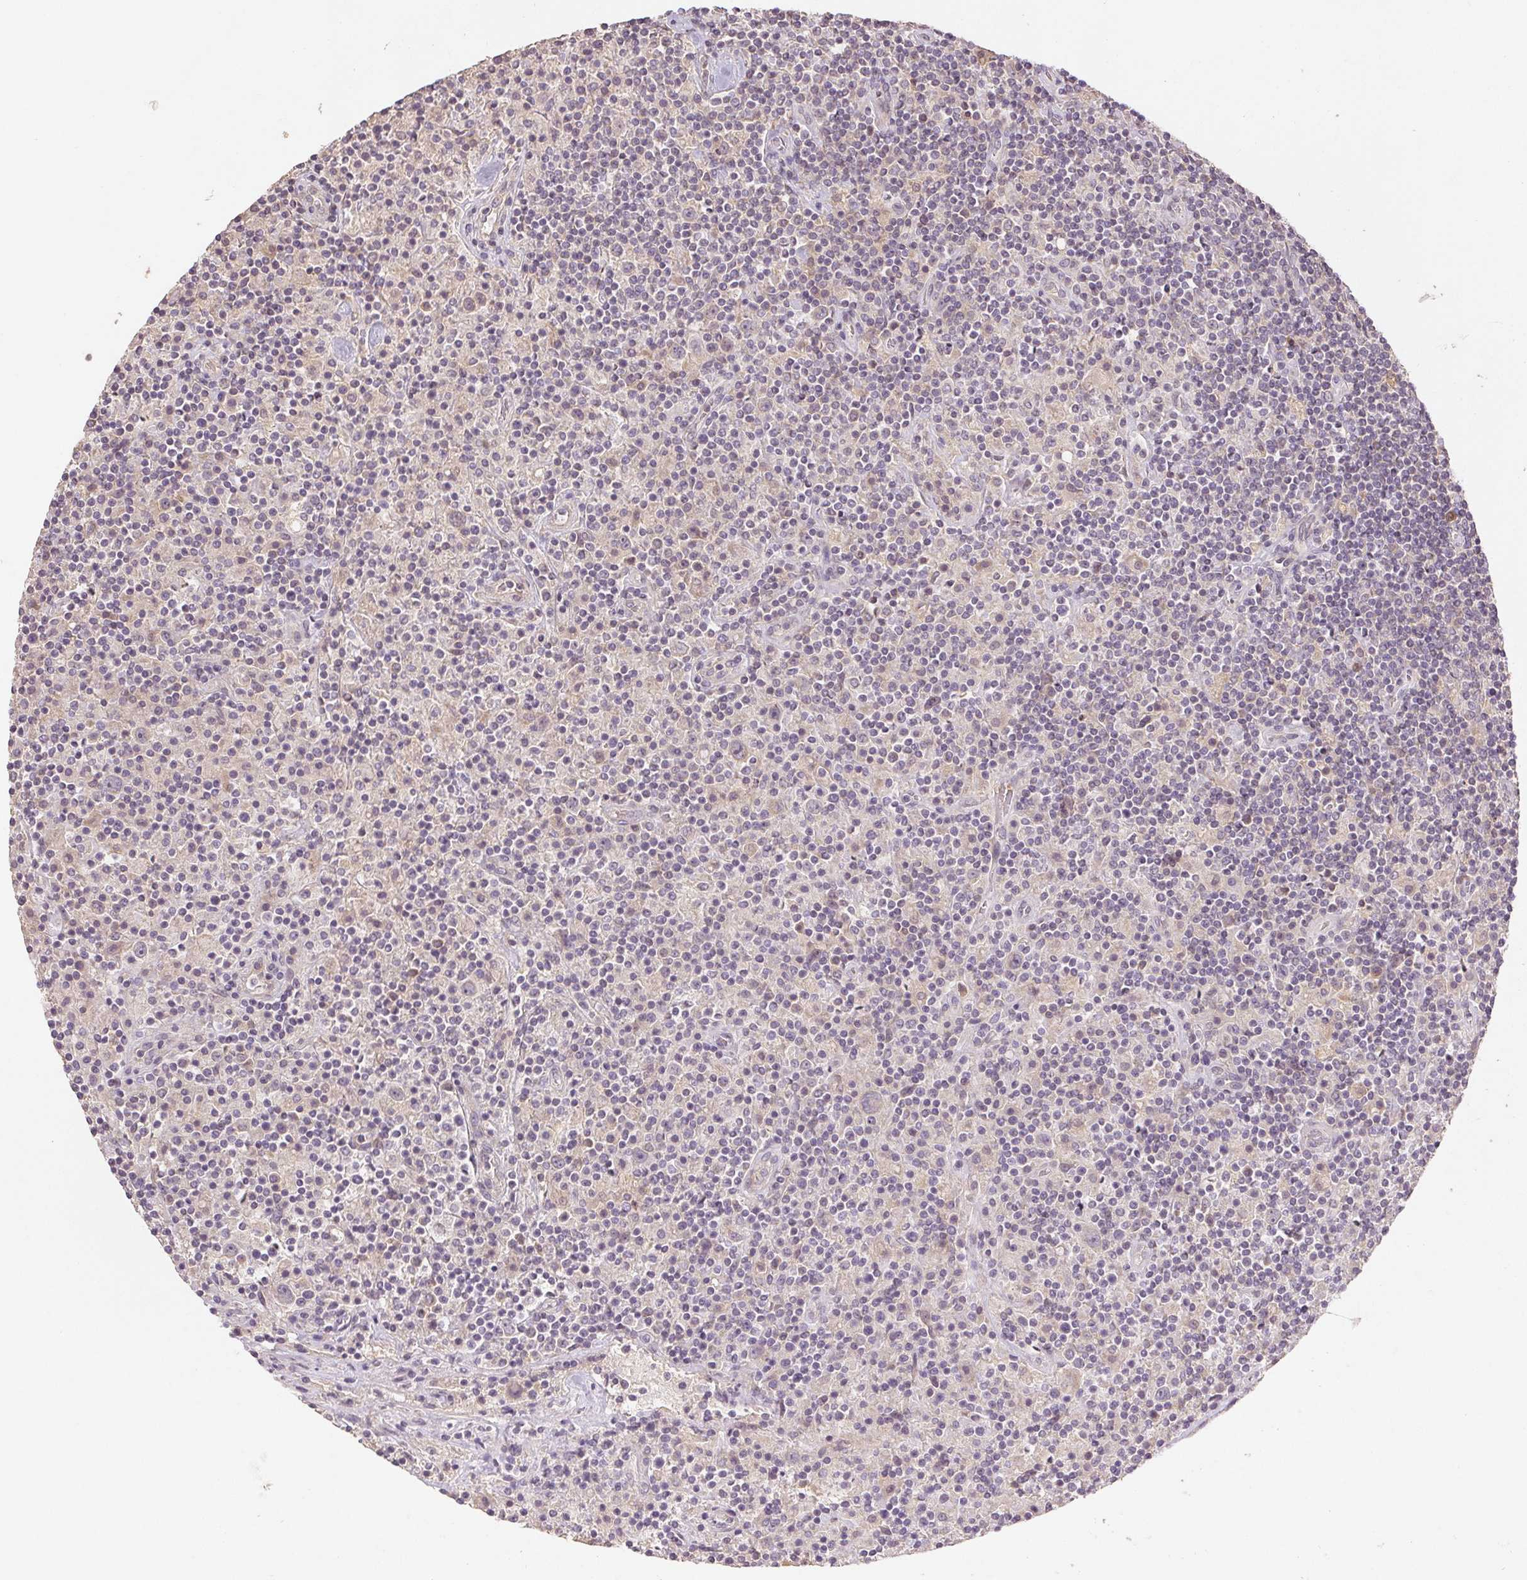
{"staining": {"intensity": "negative", "quantity": "none", "location": "none"}, "tissue": "lymphoma", "cell_type": "Tumor cells", "image_type": "cancer", "snomed": [{"axis": "morphology", "description": "Hodgkin's disease, NOS"}, {"axis": "topography", "description": "Lymph node"}], "caption": "Protein analysis of Hodgkin's disease displays no significant expression in tumor cells.", "gene": "YIF1B", "patient": {"sex": "male", "age": 70}}